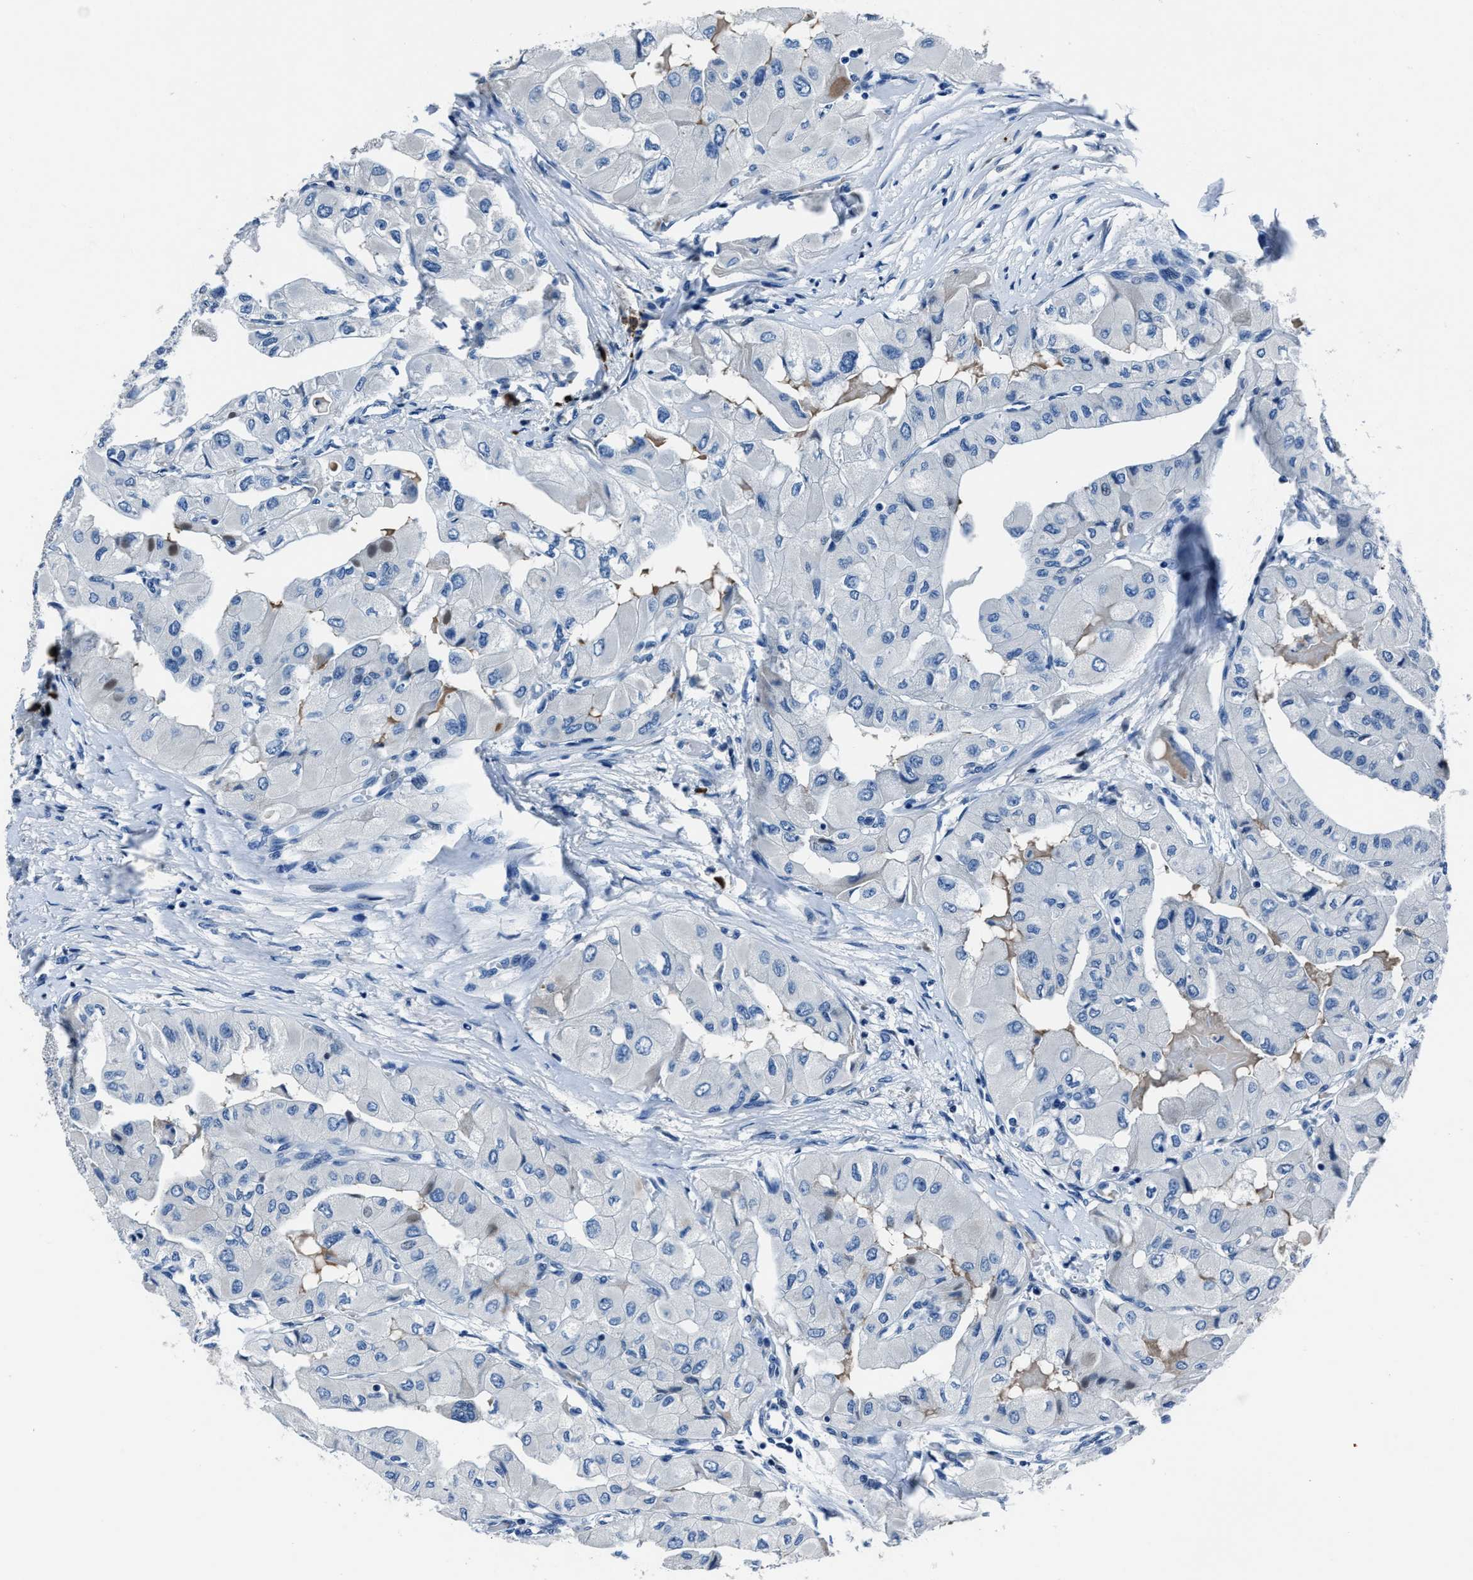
{"staining": {"intensity": "negative", "quantity": "none", "location": "none"}, "tissue": "thyroid cancer", "cell_type": "Tumor cells", "image_type": "cancer", "snomed": [{"axis": "morphology", "description": "Papillary adenocarcinoma, NOS"}, {"axis": "topography", "description": "Thyroid gland"}], "caption": "Immunohistochemistry (IHC) photomicrograph of human thyroid papillary adenocarcinoma stained for a protein (brown), which demonstrates no positivity in tumor cells.", "gene": "NACAD", "patient": {"sex": "female", "age": 59}}